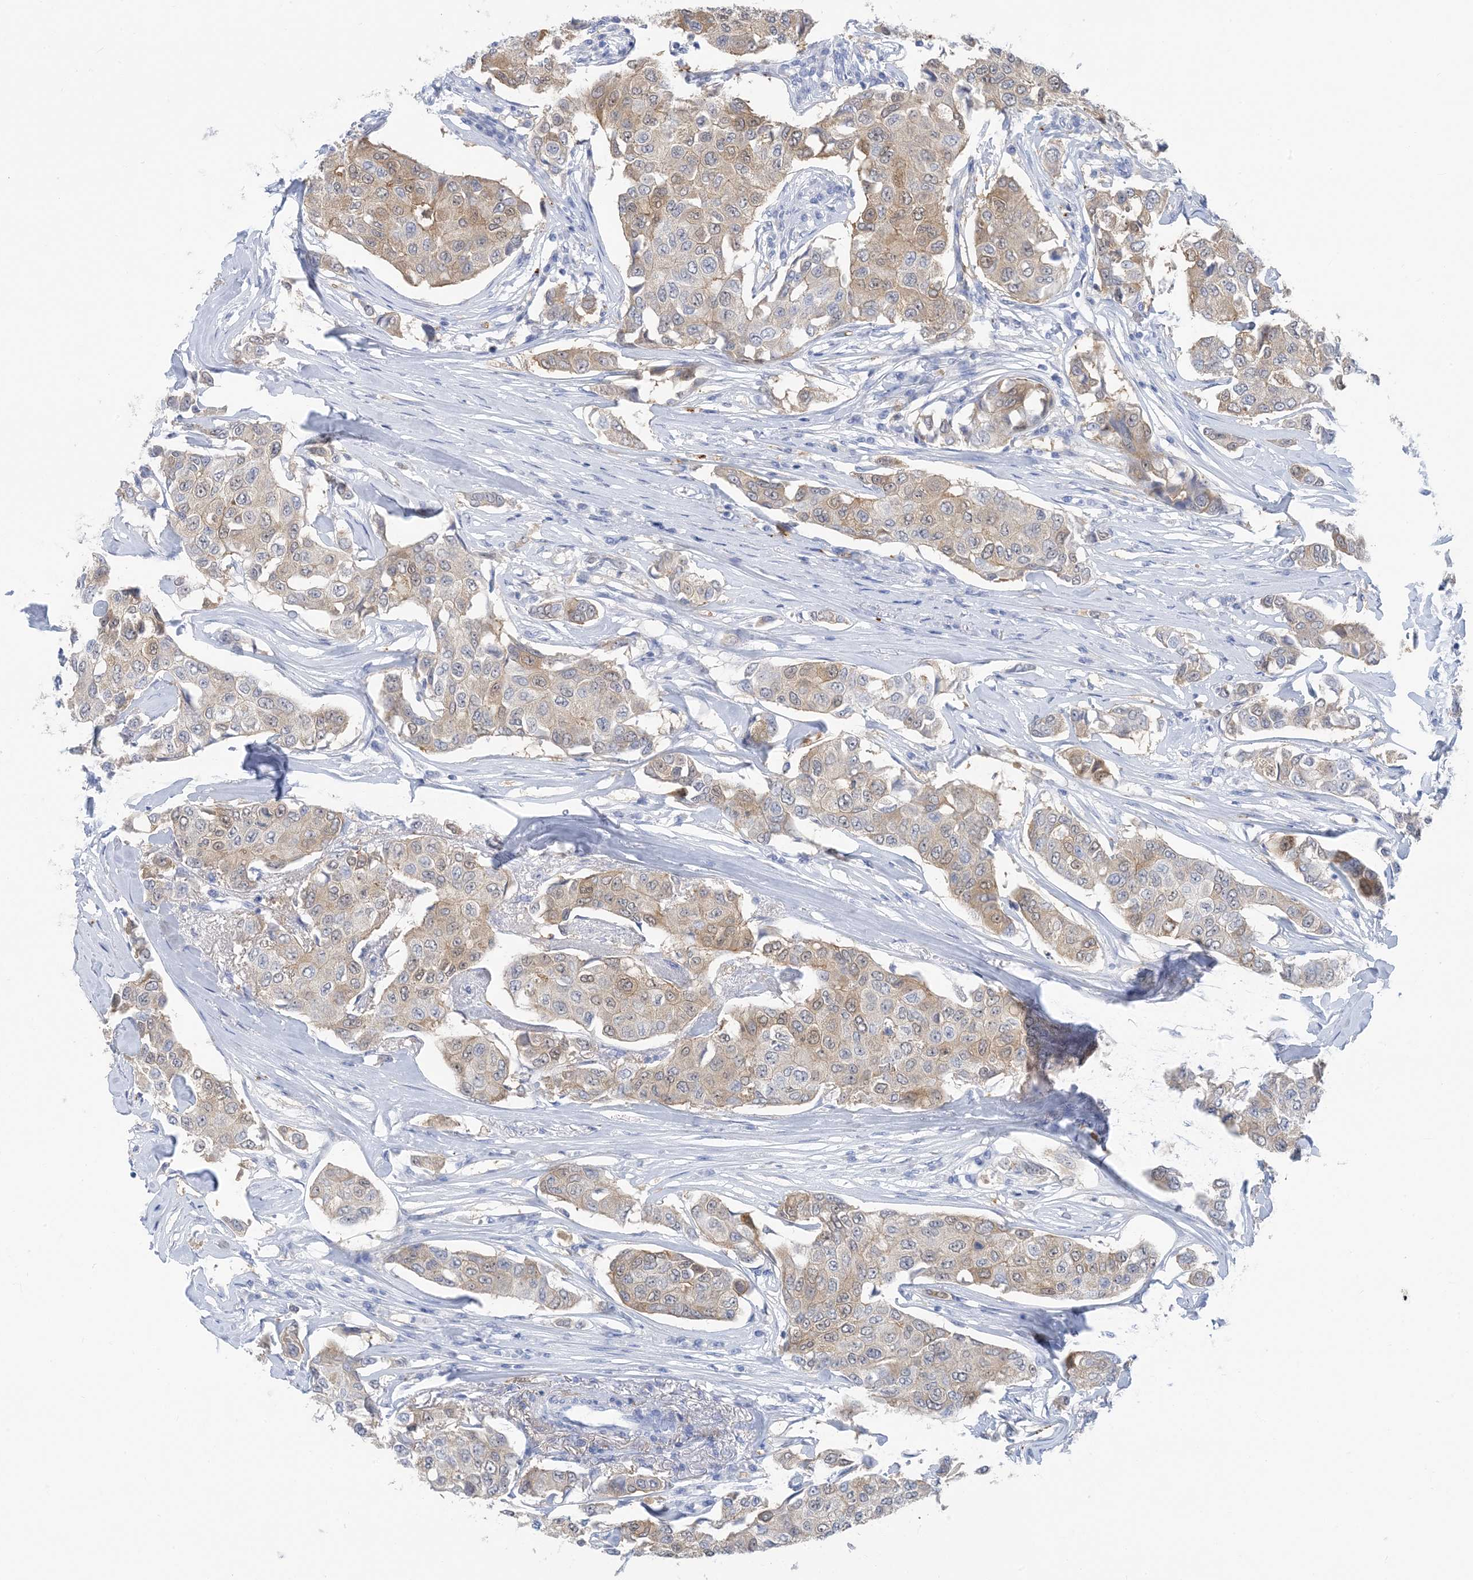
{"staining": {"intensity": "weak", "quantity": ">75%", "location": "cytoplasmic/membranous"}, "tissue": "breast cancer", "cell_type": "Tumor cells", "image_type": "cancer", "snomed": [{"axis": "morphology", "description": "Duct carcinoma"}, {"axis": "topography", "description": "Breast"}], "caption": "Immunohistochemical staining of human breast cancer (invasive ductal carcinoma) reveals low levels of weak cytoplasmic/membranous protein staining in approximately >75% of tumor cells.", "gene": "SH3YL1", "patient": {"sex": "female", "age": 80}}